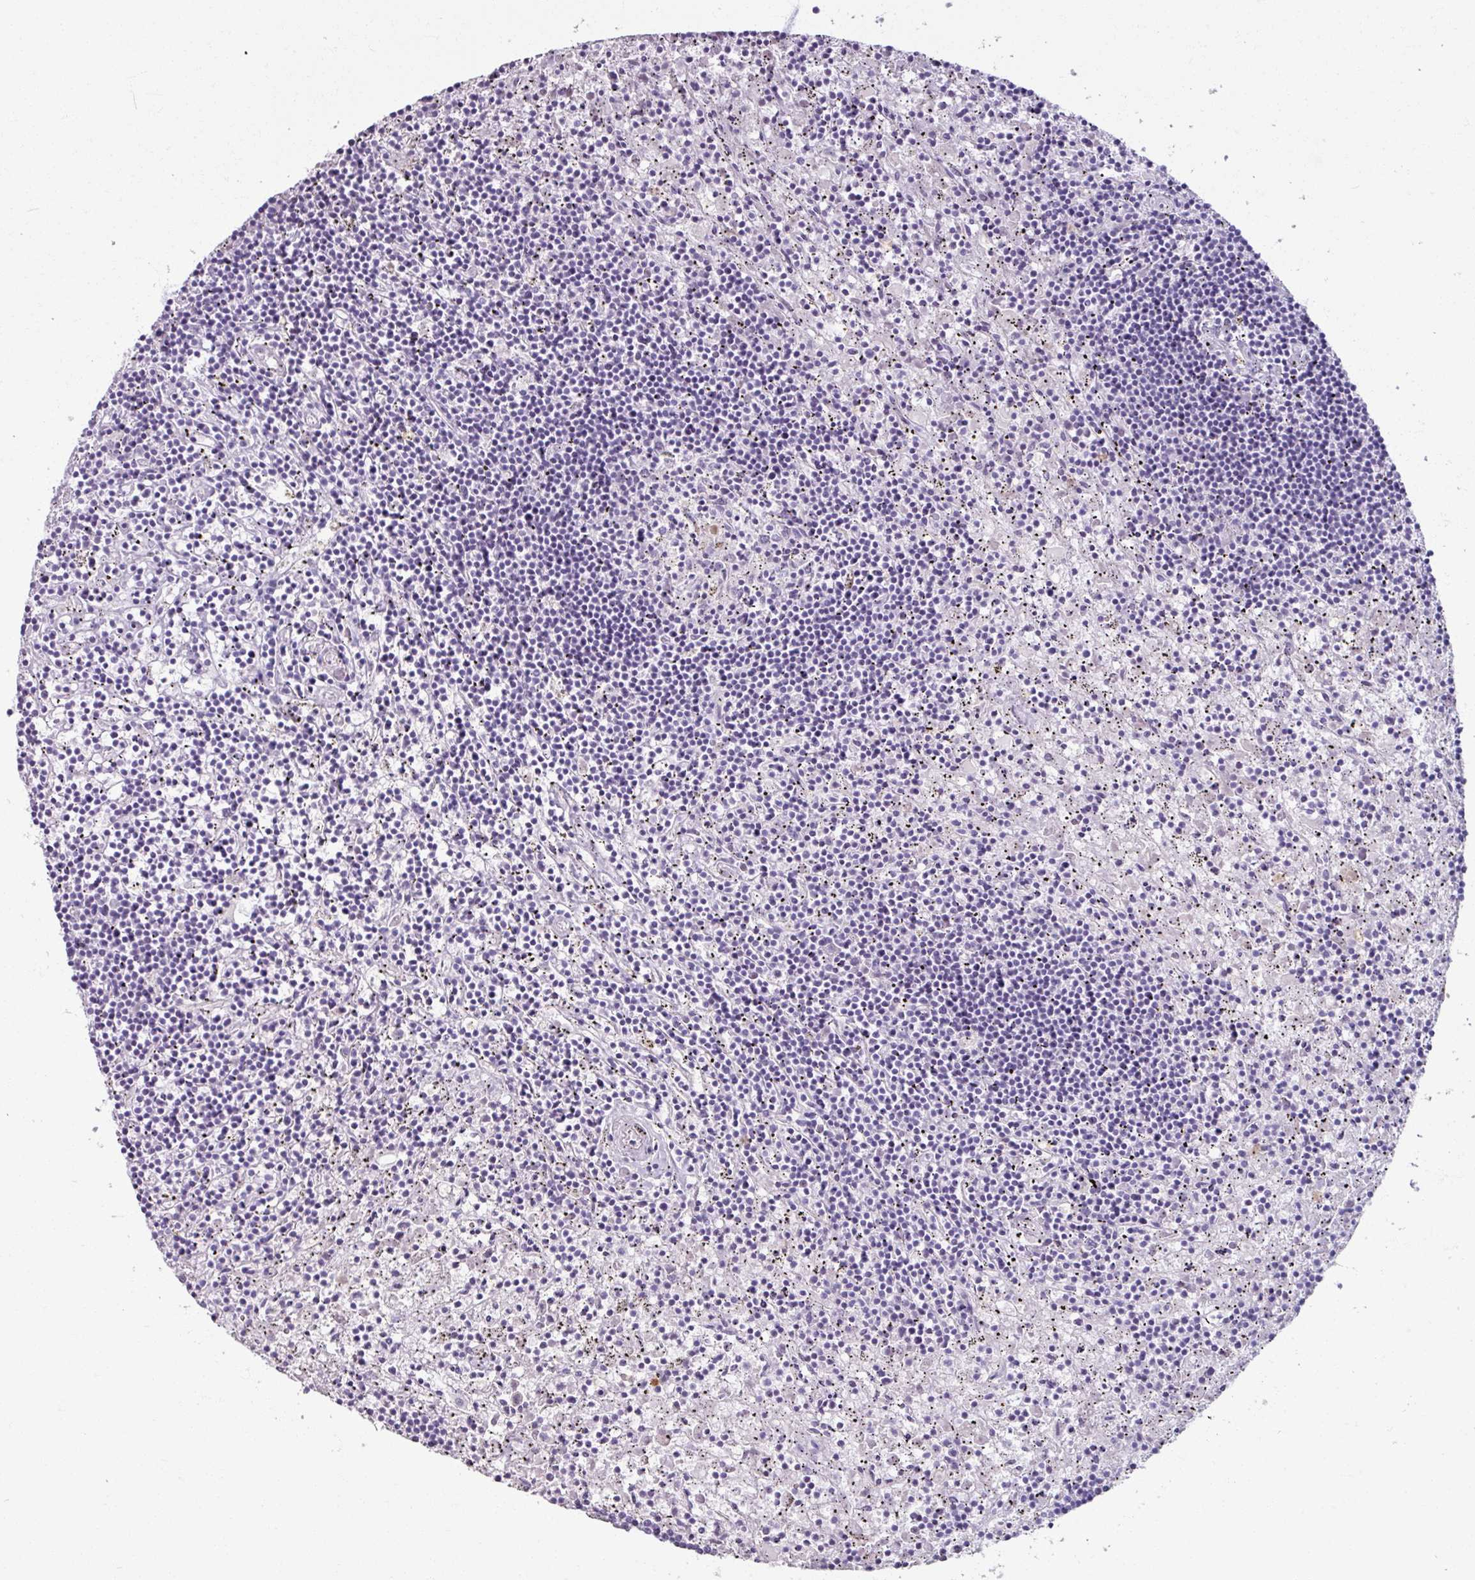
{"staining": {"intensity": "negative", "quantity": "none", "location": "none"}, "tissue": "lymphoma", "cell_type": "Tumor cells", "image_type": "cancer", "snomed": [{"axis": "morphology", "description": "Malignant lymphoma, non-Hodgkin's type, Low grade"}, {"axis": "topography", "description": "Spleen"}], "caption": "A photomicrograph of low-grade malignant lymphoma, non-Hodgkin's type stained for a protein displays no brown staining in tumor cells. (DAB (3,3'-diaminobenzidine) immunohistochemistry, high magnification).", "gene": "ARG1", "patient": {"sex": "male", "age": 76}}